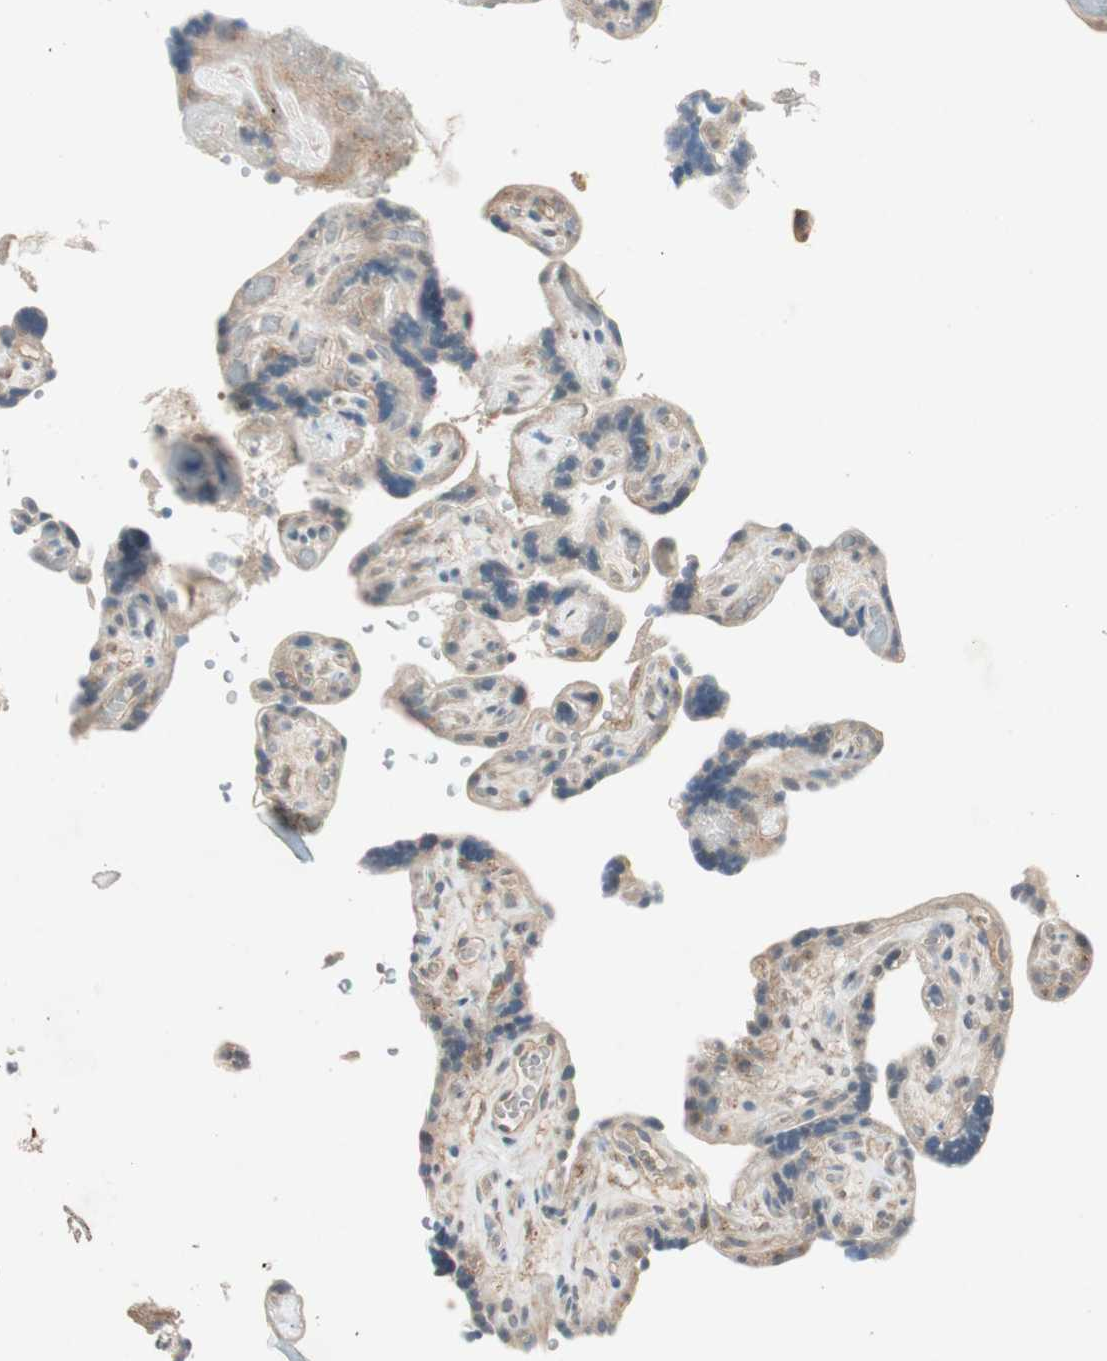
{"staining": {"intensity": "moderate", "quantity": ">75%", "location": "cytoplasmic/membranous"}, "tissue": "placenta", "cell_type": "Decidual cells", "image_type": "normal", "snomed": [{"axis": "morphology", "description": "Normal tissue, NOS"}, {"axis": "topography", "description": "Placenta"}], "caption": "Placenta stained with DAB (3,3'-diaminobenzidine) immunohistochemistry (IHC) reveals medium levels of moderate cytoplasmic/membranous positivity in about >75% of decidual cells.", "gene": "NCLN", "patient": {"sex": "female", "age": 30}}